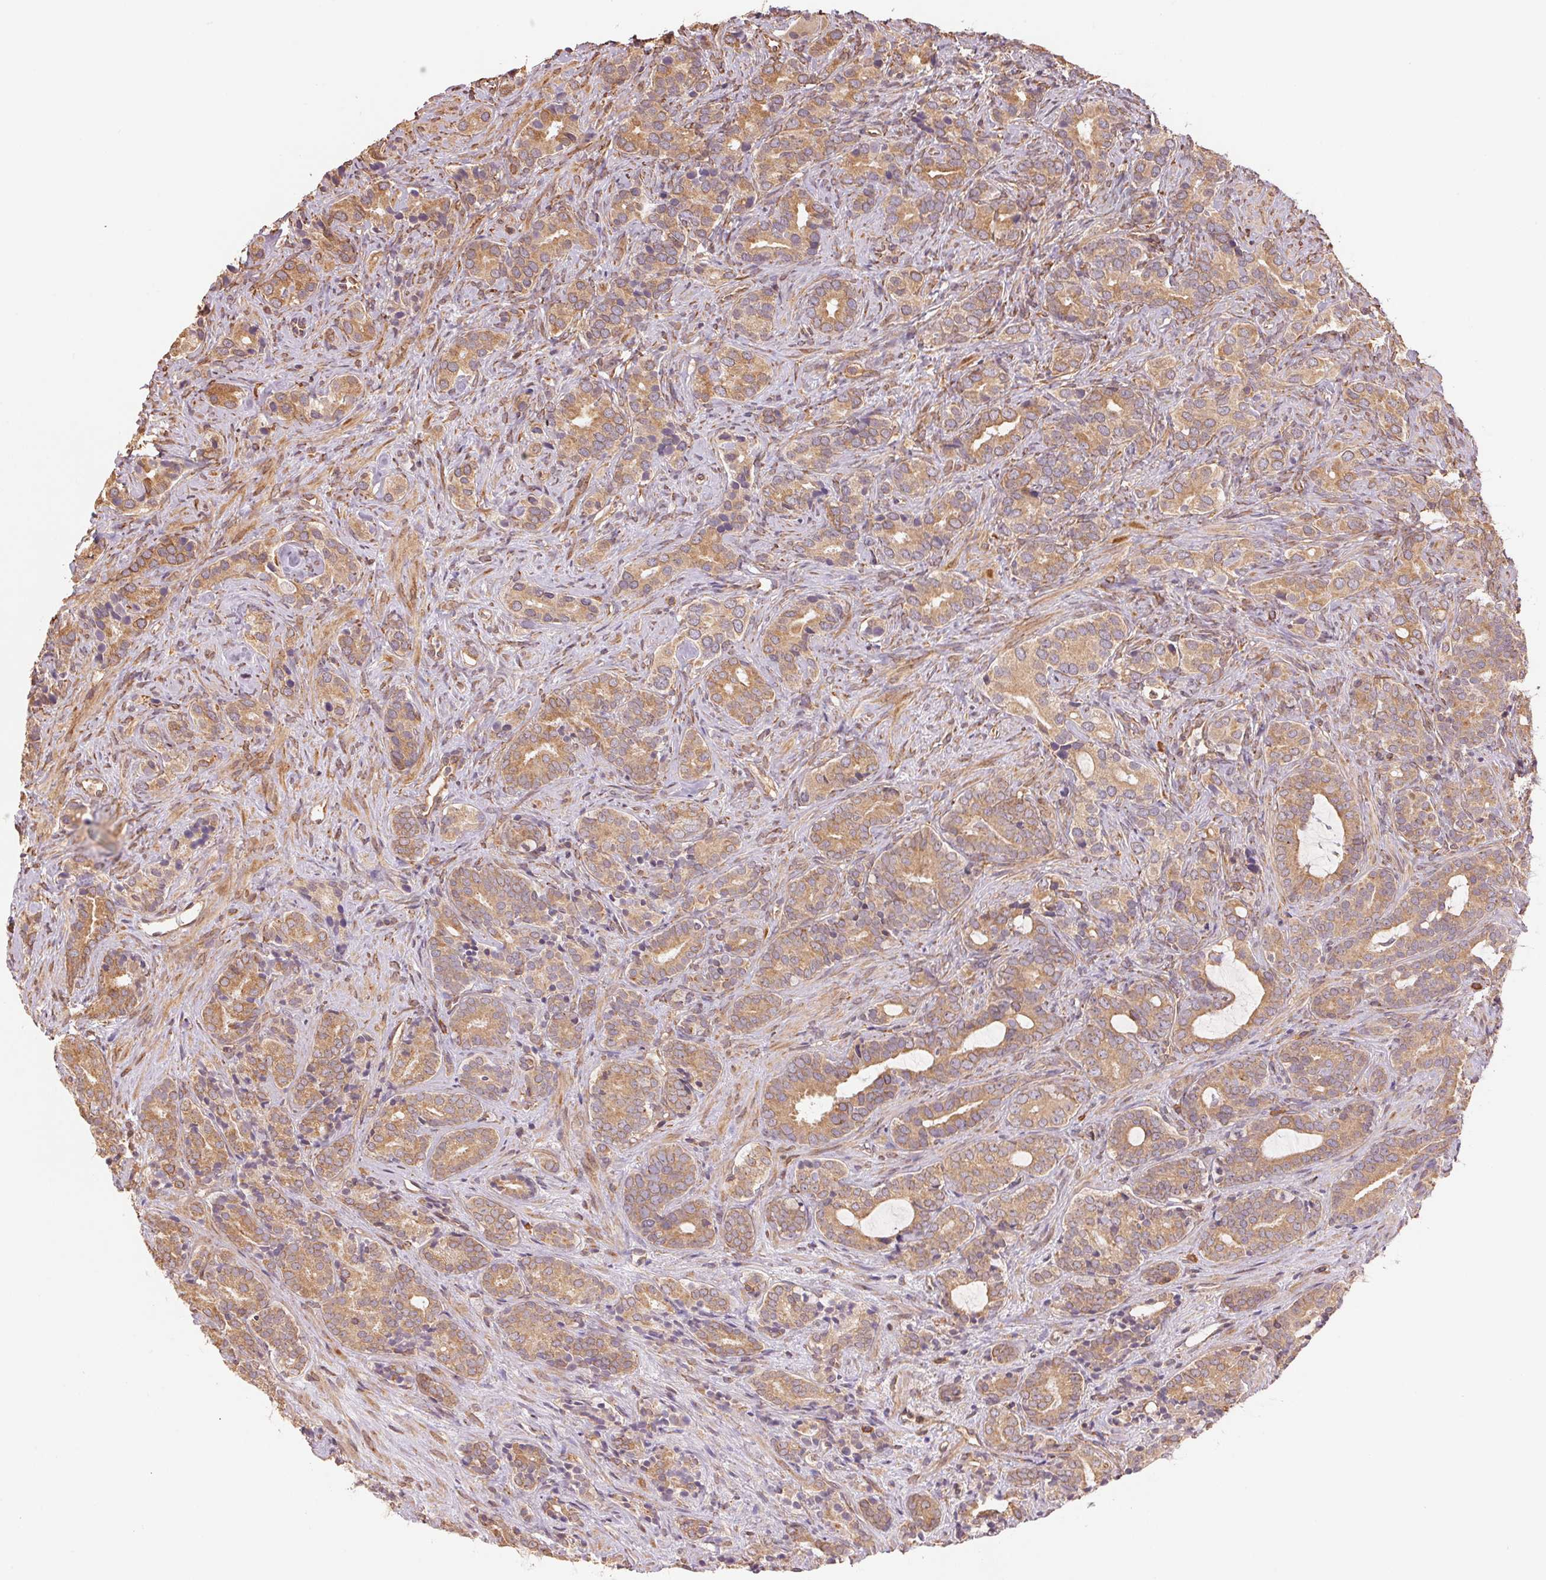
{"staining": {"intensity": "weak", "quantity": ">75%", "location": "cytoplasmic/membranous"}, "tissue": "prostate cancer", "cell_type": "Tumor cells", "image_type": "cancer", "snomed": [{"axis": "morphology", "description": "Adenocarcinoma, High grade"}, {"axis": "topography", "description": "Prostate"}], "caption": "Protein expression analysis of human prostate cancer reveals weak cytoplasmic/membranous staining in about >75% of tumor cells.", "gene": "C6orf163", "patient": {"sex": "male", "age": 84}}